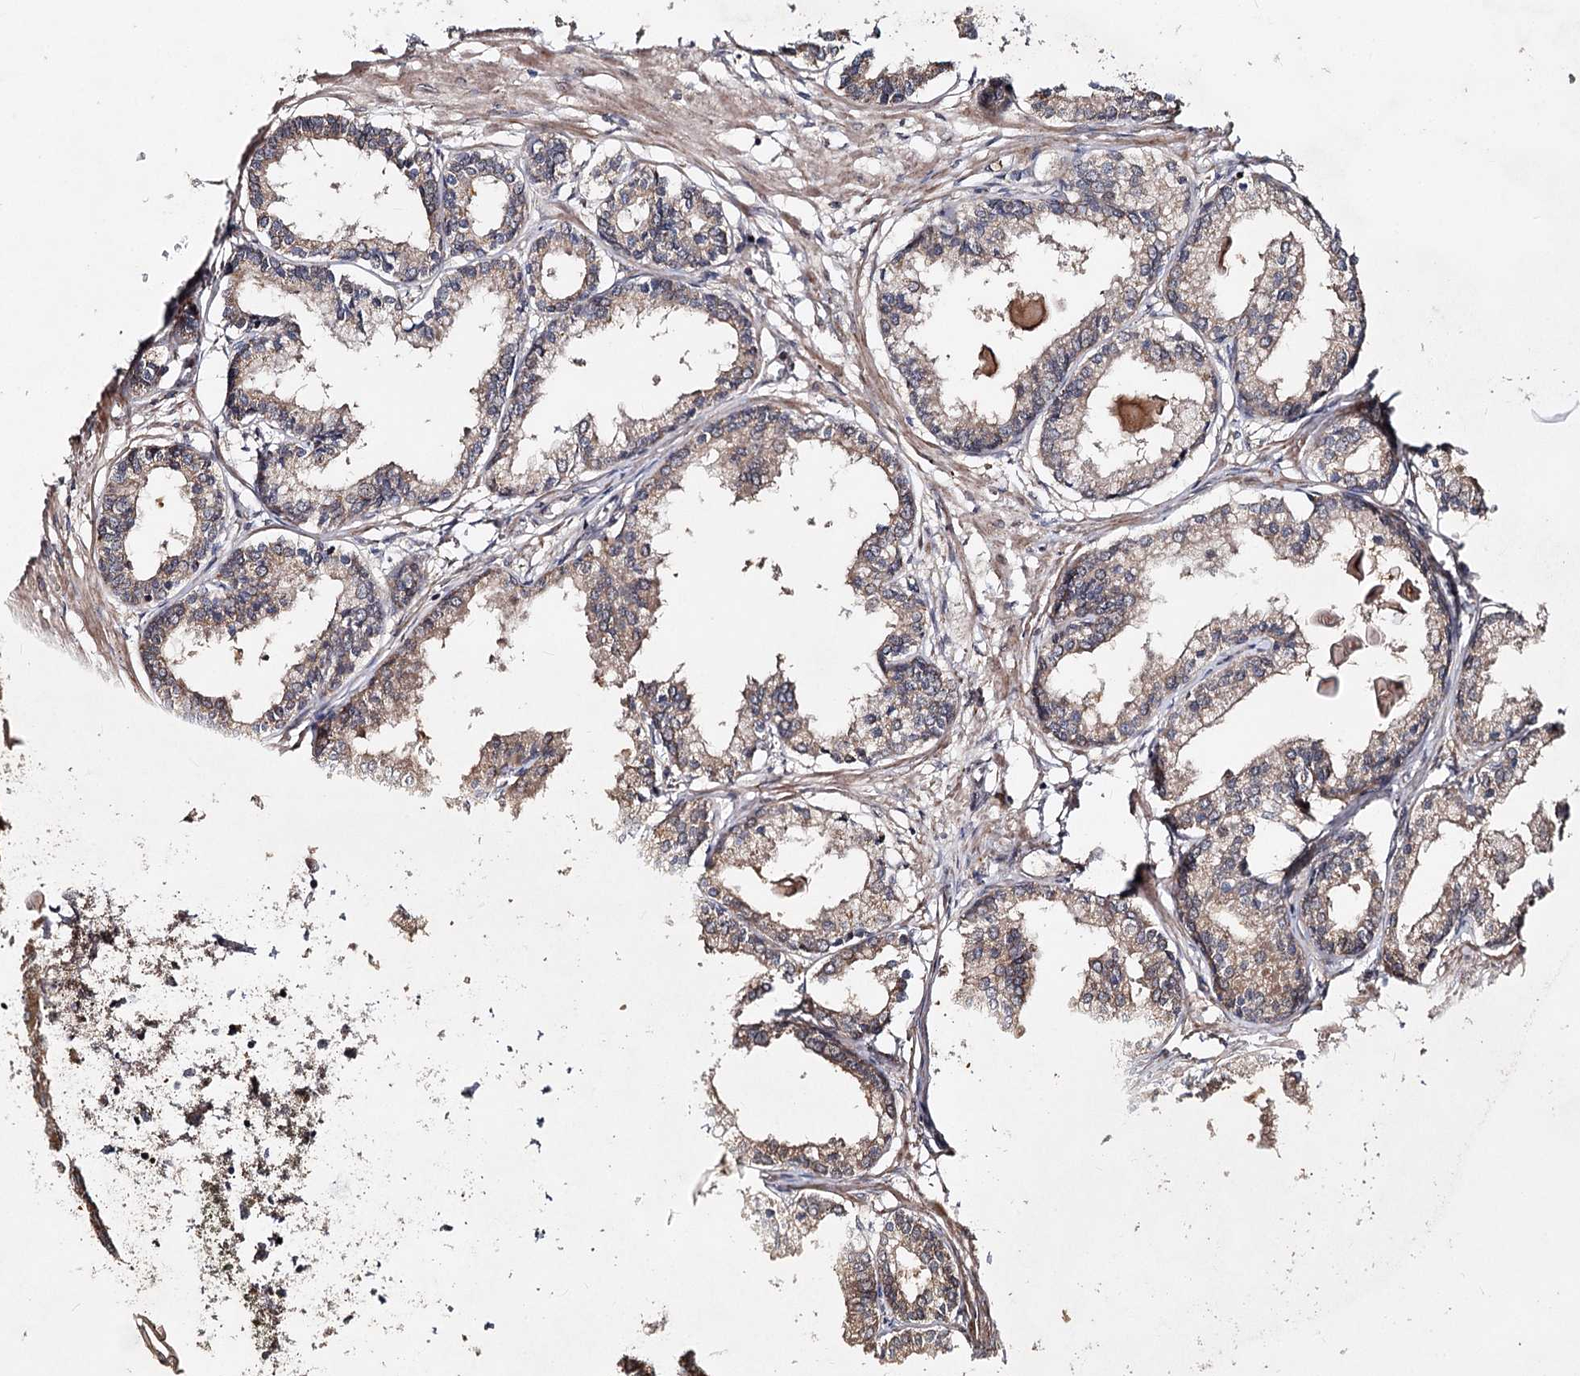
{"staining": {"intensity": "moderate", "quantity": "25%-75%", "location": "cytoplasmic/membranous"}, "tissue": "prostate cancer", "cell_type": "Tumor cells", "image_type": "cancer", "snomed": [{"axis": "morphology", "description": "Adenocarcinoma, High grade"}, {"axis": "topography", "description": "Prostate"}], "caption": "Prostate adenocarcinoma (high-grade) tissue exhibits moderate cytoplasmic/membranous positivity in approximately 25%-75% of tumor cells, visualized by immunohistochemistry.", "gene": "MINDY3", "patient": {"sex": "male", "age": 68}}